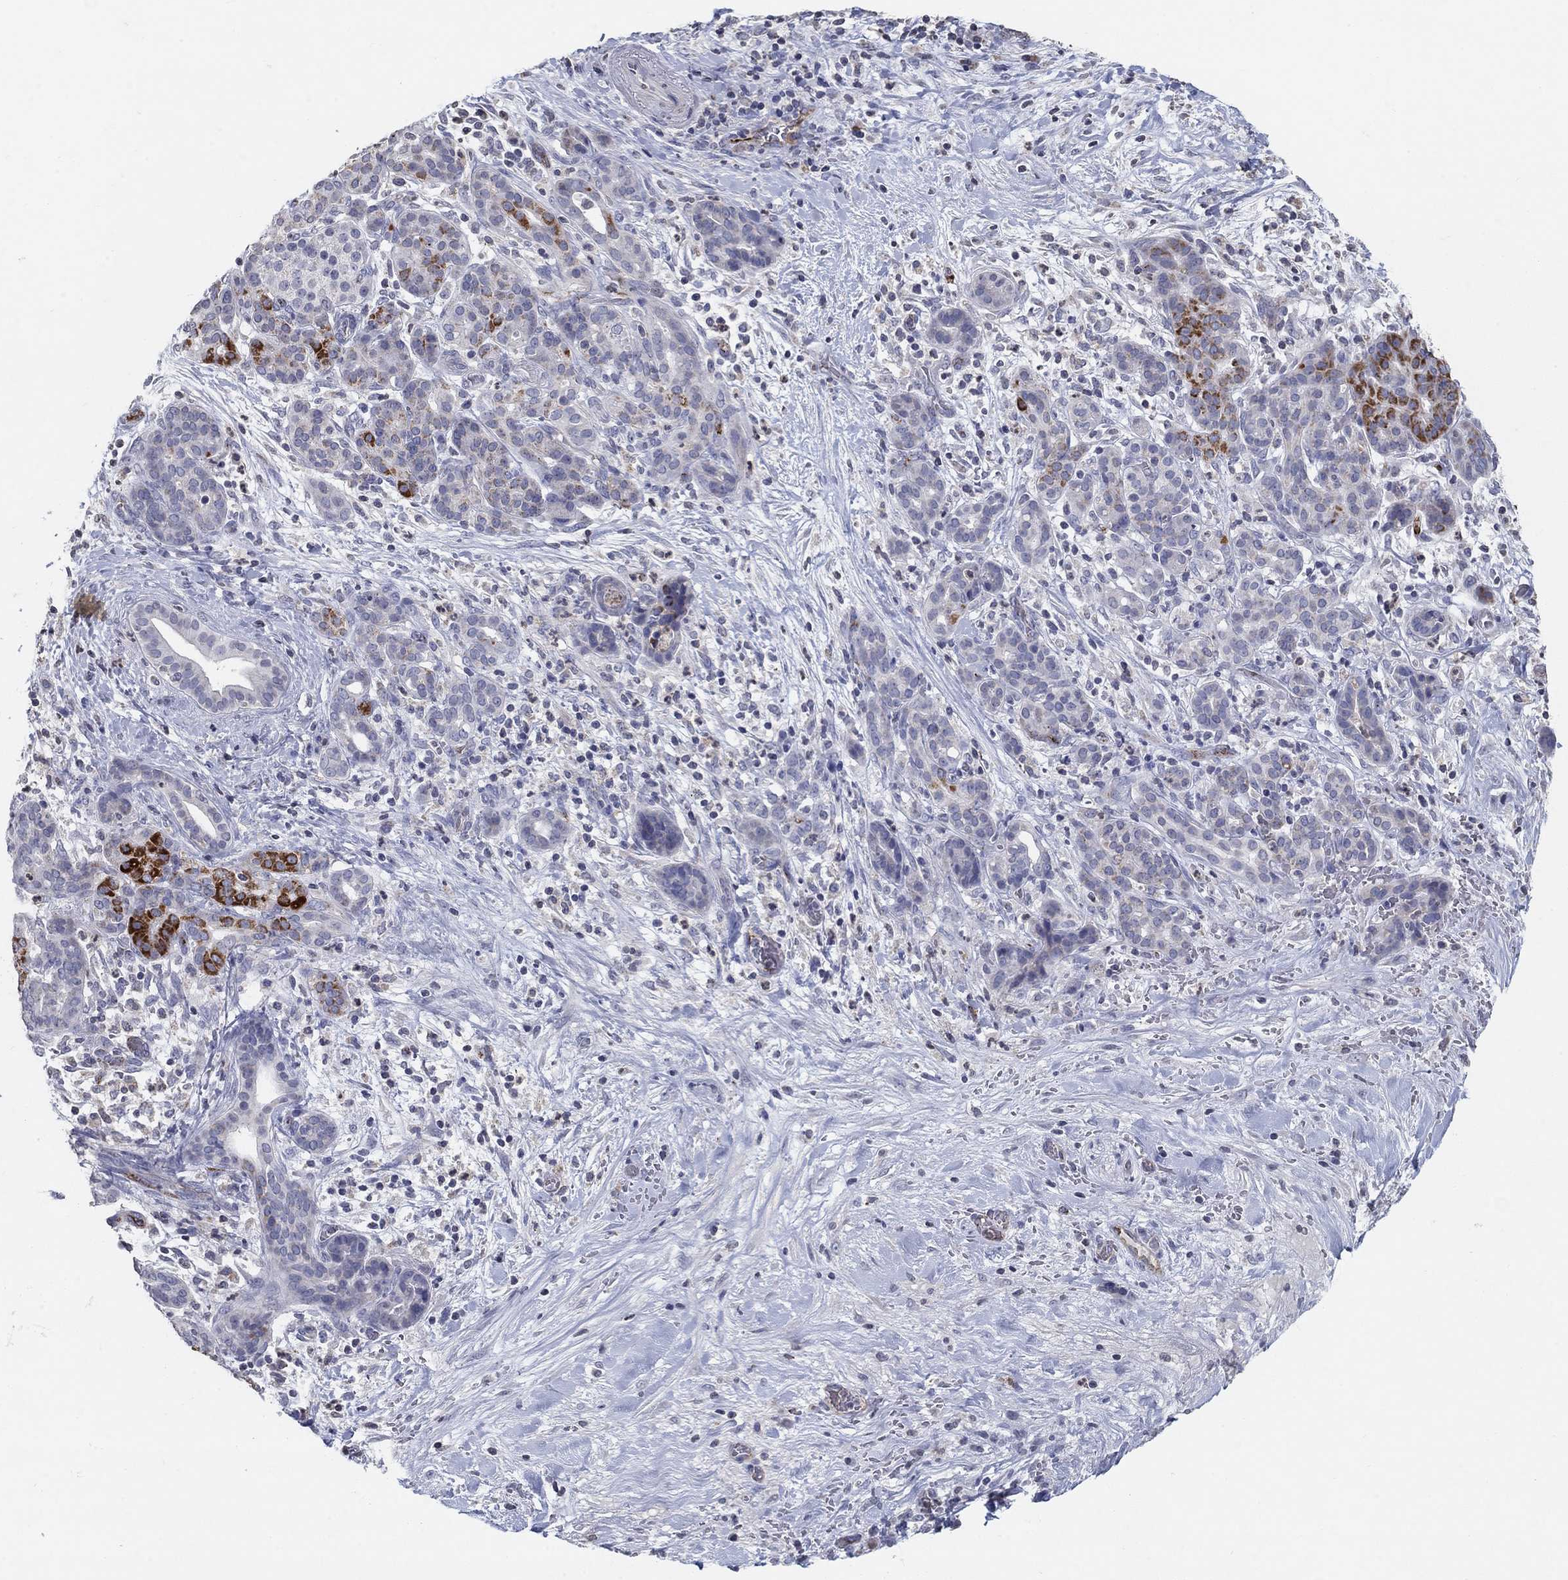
{"staining": {"intensity": "strong", "quantity": "<25%", "location": "cytoplasmic/membranous"}, "tissue": "pancreatic cancer", "cell_type": "Tumor cells", "image_type": "cancer", "snomed": [{"axis": "morphology", "description": "Adenocarcinoma, NOS"}, {"axis": "topography", "description": "Pancreas"}], "caption": "Pancreatic cancer was stained to show a protein in brown. There is medium levels of strong cytoplasmic/membranous staining in approximately <25% of tumor cells. The staining was performed using DAB (3,3'-diaminobenzidine) to visualize the protein expression in brown, while the nuclei were stained in blue with hematoxylin (Magnification: 20x).", "gene": "TINAG", "patient": {"sex": "male", "age": 44}}